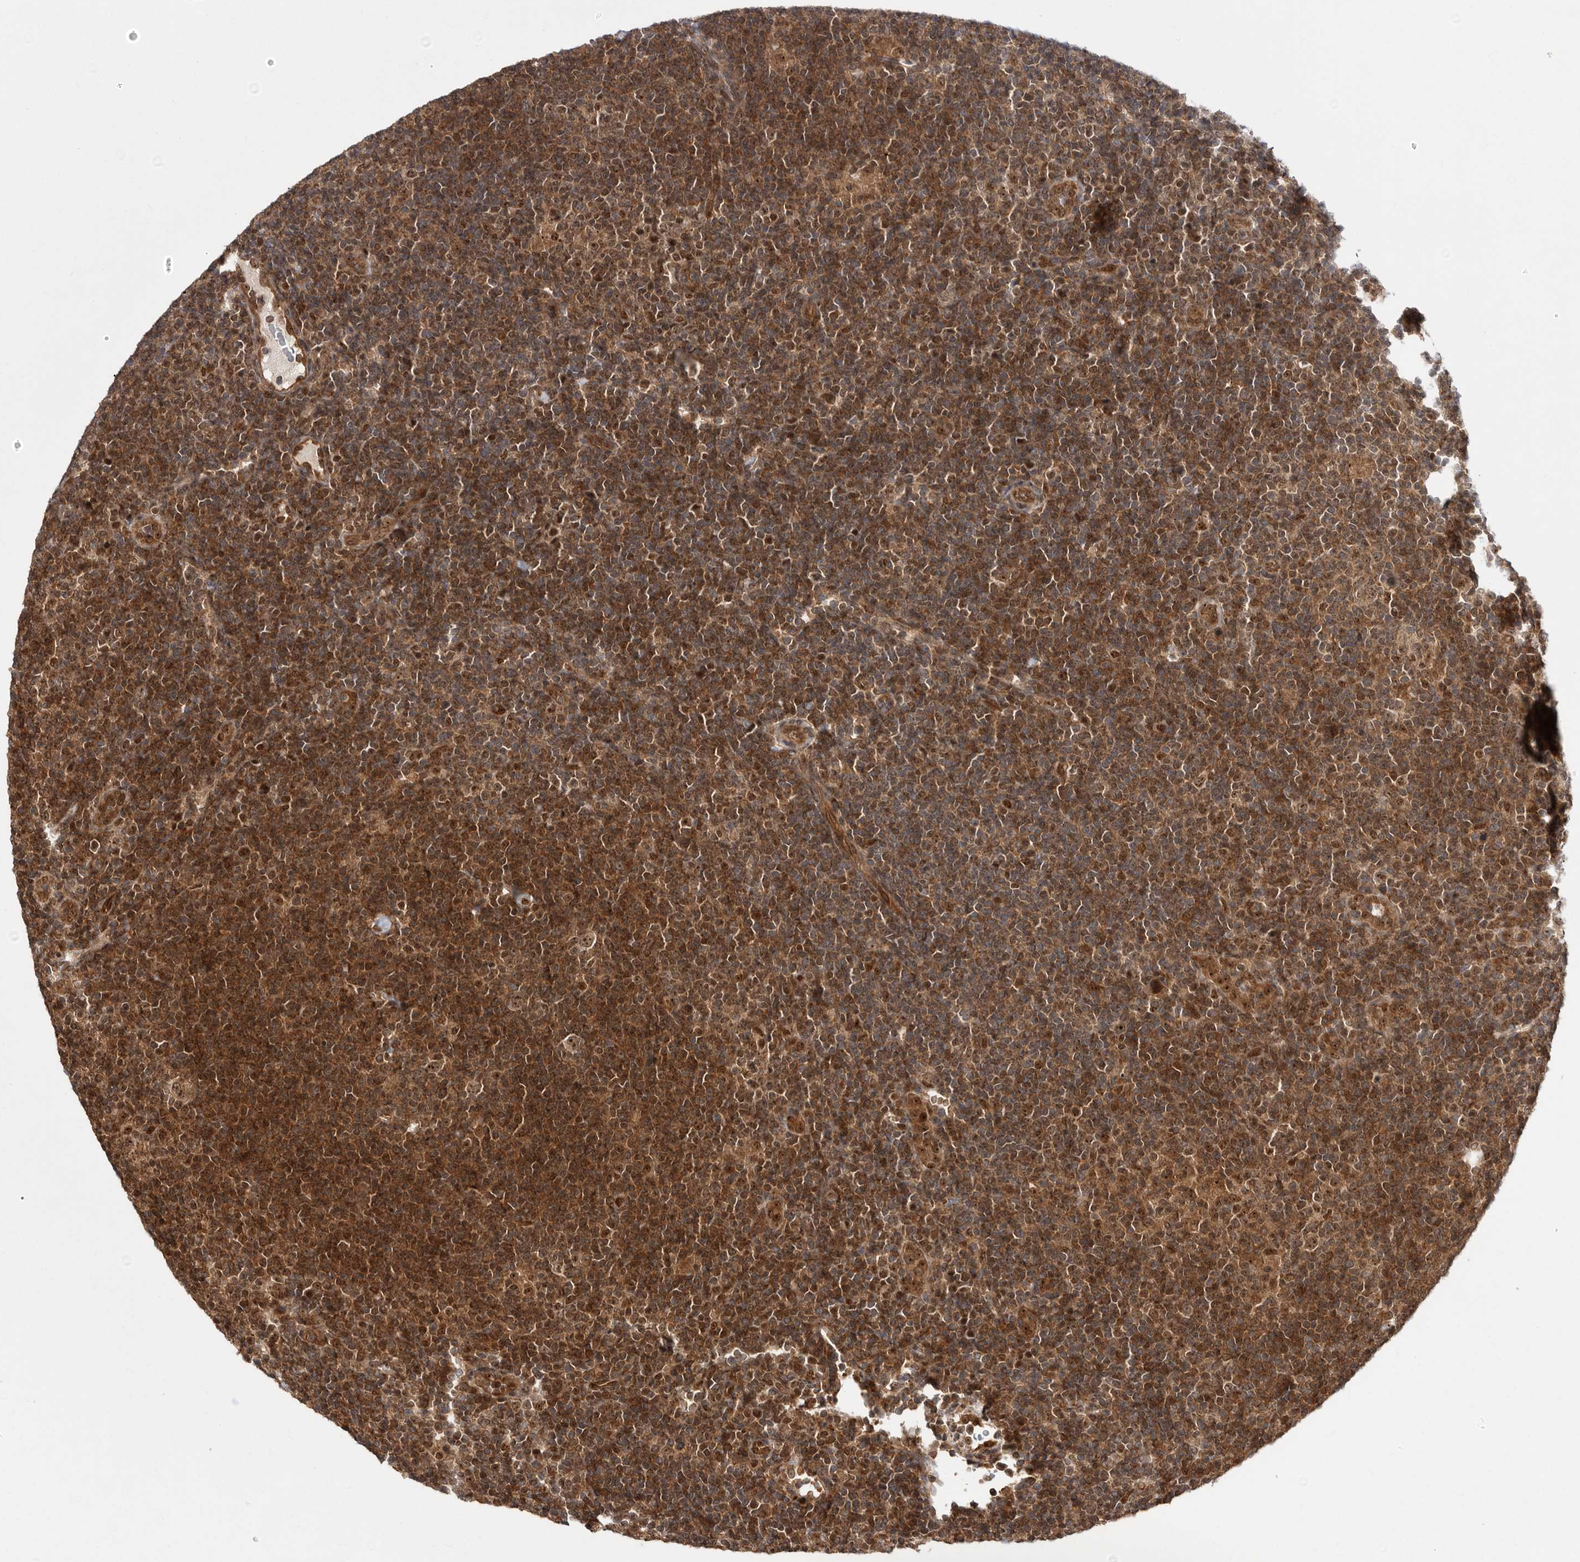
{"staining": {"intensity": "moderate", "quantity": ">75%", "location": "cytoplasmic/membranous,nuclear"}, "tissue": "lymphoma", "cell_type": "Tumor cells", "image_type": "cancer", "snomed": [{"axis": "morphology", "description": "Hodgkin's disease, NOS"}, {"axis": "topography", "description": "Lymph node"}], "caption": "Protein expression by IHC exhibits moderate cytoplasmic/membranous and nuclear expression in approximately >75% of tumor cells in lymphoma. Immunohistochemistry stains the protein of interest in brown and the nuclei are stained blue.", "gene": "DHDDS", "patient": {"sex": "female", "age": 57}}